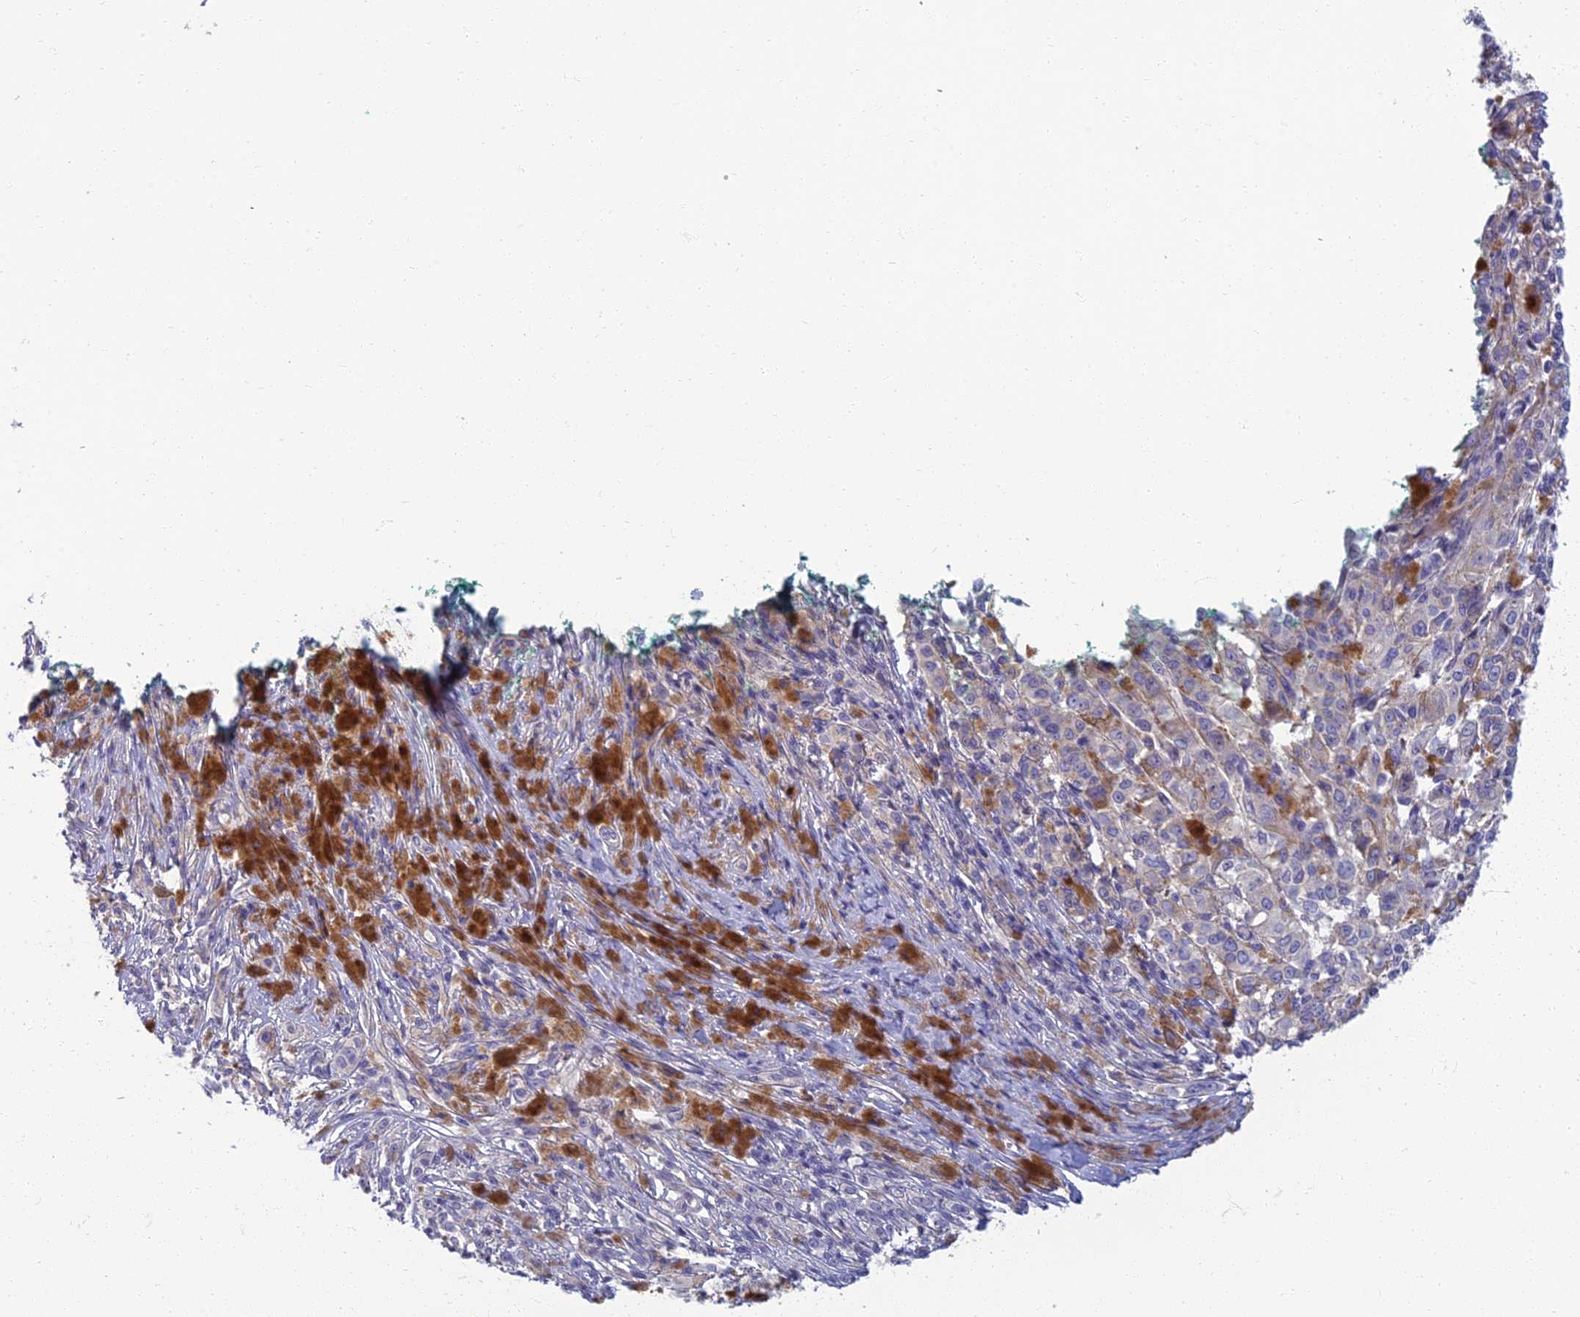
{"staining": {"intensity": "negative", "quantity": "none", "location": "none"}, "tissue": "melanoma", "cell_type": "Tumor cells", "image_type": "cancer", "snomed": [{"axis": "morphology", "description": "Malignant melanoma, NOS"}, {"axis": "topography", "description": "Skin"}], "caption": "Tumor cells are negative for brown protein staining in malignant melanoma.", "gene": "NEURL1", "patient": {"sex": "female", "age": 52}}